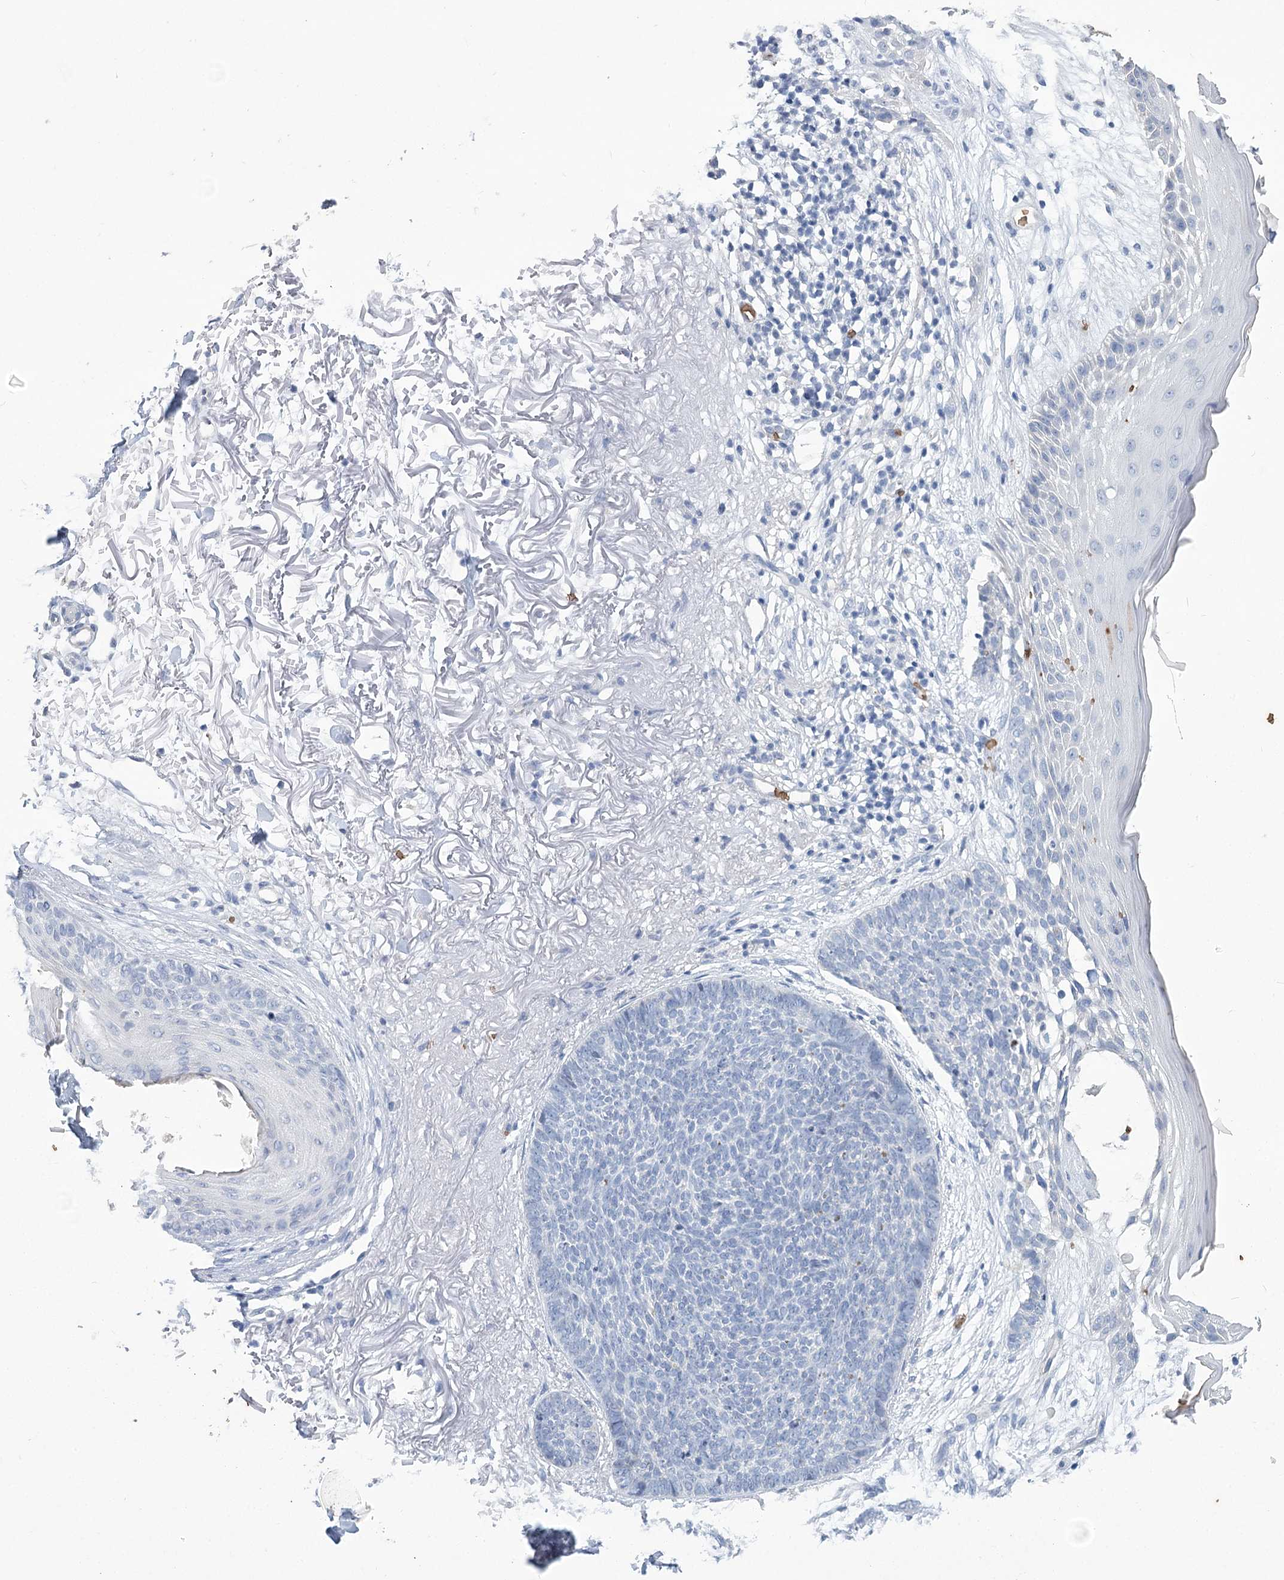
{"staining": {"intensity": "negative", "quantity": "none", "location": "none"}, "tissue": "skin cancer", "cell_type": "Tumor cells", "image_type": "cancer", "snomed": [{"axis": "morphology", "description": "Normal tissue, NOS"}, {"axis": "morphology", "description": "Basal cell carcinoma"}, {"axis": "topography", "description": "Skin"}], "caption": "Immunohistochemistry (IHC) photomicrograph of skin cancer (basal cell carcinoma) stained for a protein (brown), which reveals no staining in tumor cells.", "gene": "HBA1", "patient": {"sex": "female", "age": 70}}